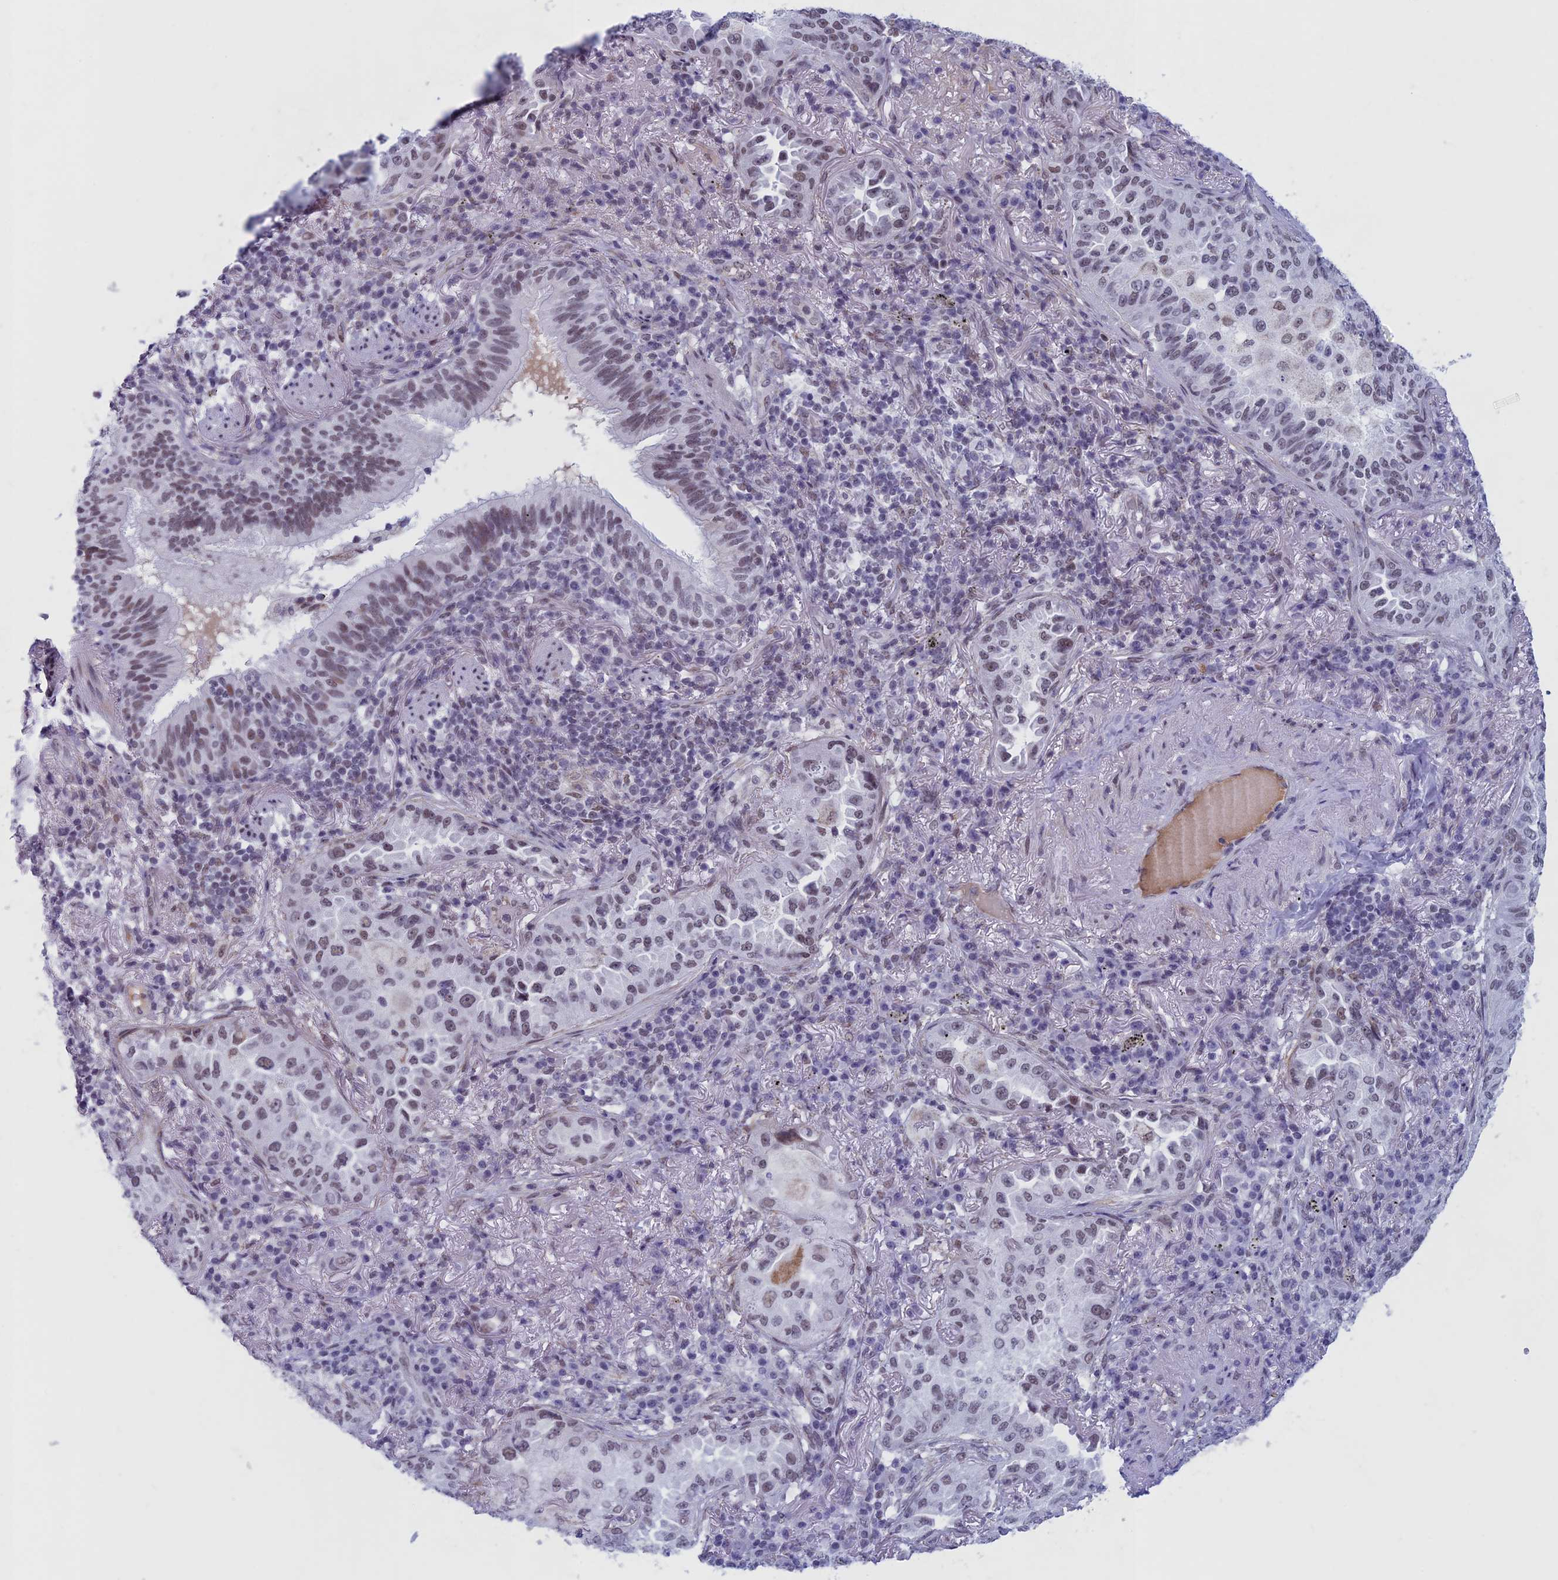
{"staining": {"intensity": "weak", "quantity": "25%-75%", "location": "nuclear"}, "tissue": "lung cancer", "cell_type": "Tumor cells", "image_type": "cancer", "snomed": [{"axis": "morphology", "description": "Adenocarcinoma, NOS"}, {"axis": "topography", "description": "Lung"}], "caption": "Protein expression analysis of adenocarcinoma (lung) exhibits weak nuclear expression in approximately 25%-75% of tumor cells.", "gene": "ASH2L", "patient": {"sex": "female", "age": 69}}